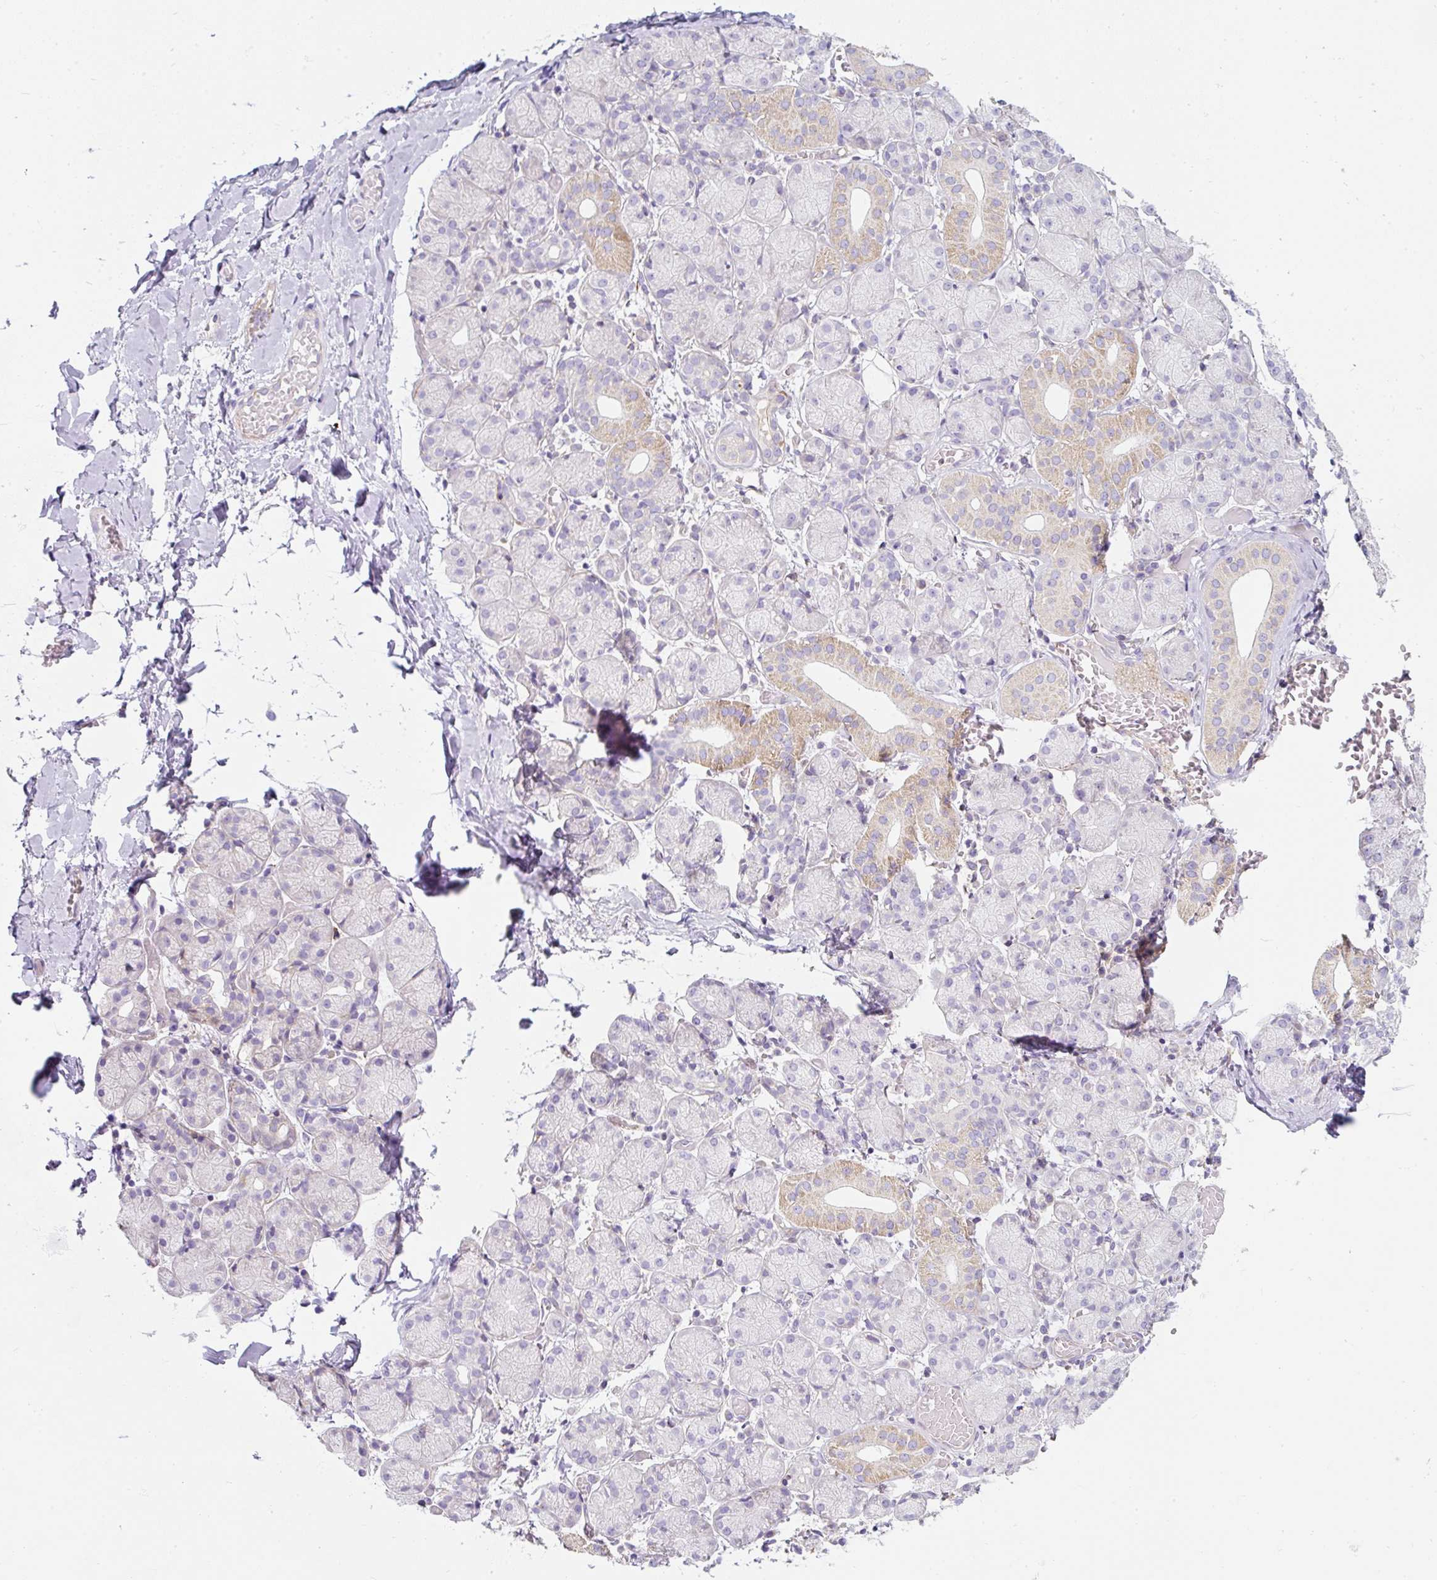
{"staining": {"intensity": "weak", "quantity": "25%-75%", "location": "cytoplasmic/membranous"}, "tissue": "salivary gland", "cell_type": "Glandular cells", "image_type": "normal", "snomed": [{"axis": "morphology", "description": "Normal tissue, NOS"}, {"axis": "topography", "description": "Salivary gland"}], "caption": "Protein expression analysis of unremarkable salivary gland shows weak cytoplasmic/membranous staining in approximately 25%-75% of glandular cells. Nuclei are stained in blue.", "gene": "ERAP2", "patient": {"sex": "female", "age": 24}}